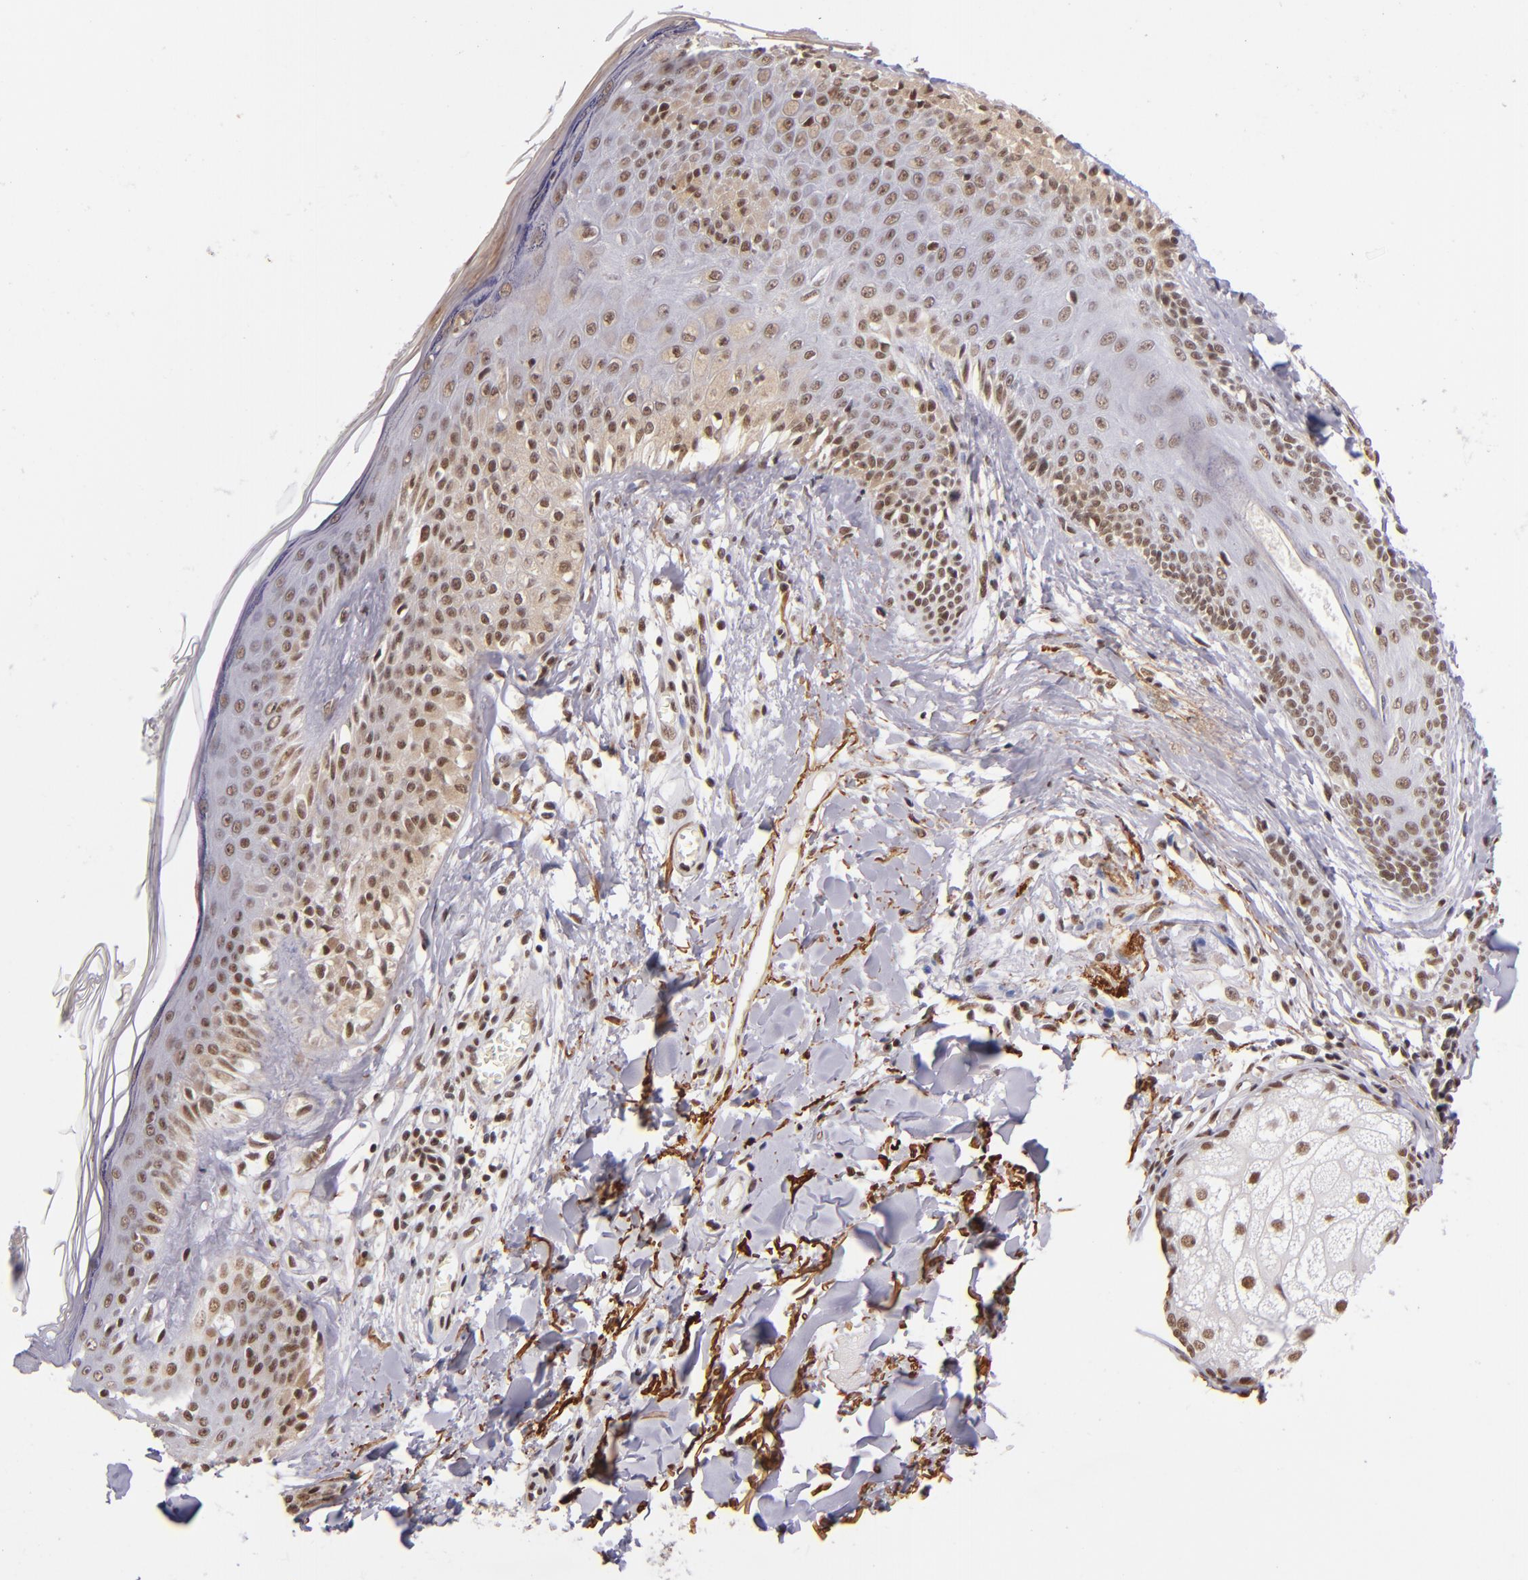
{"staining": {"intensity": "moderate", "quantity": ">75%", "location": "nuclear"}, "tissue": "melanoma", "cell_type": "Tumor cells", "image_type": "cancer", "snomed": [{"axis": "morphology", "description": "Malignant melanoma, NOS"}, {"axis": "topography", "description": "Skin"}], "caption": "Tumor cells exhibit moderate nuclear staining in about >75% of cells in melanoma.", "gene": "ZNF148", "patient": {"sex": "female", "age": 82}}